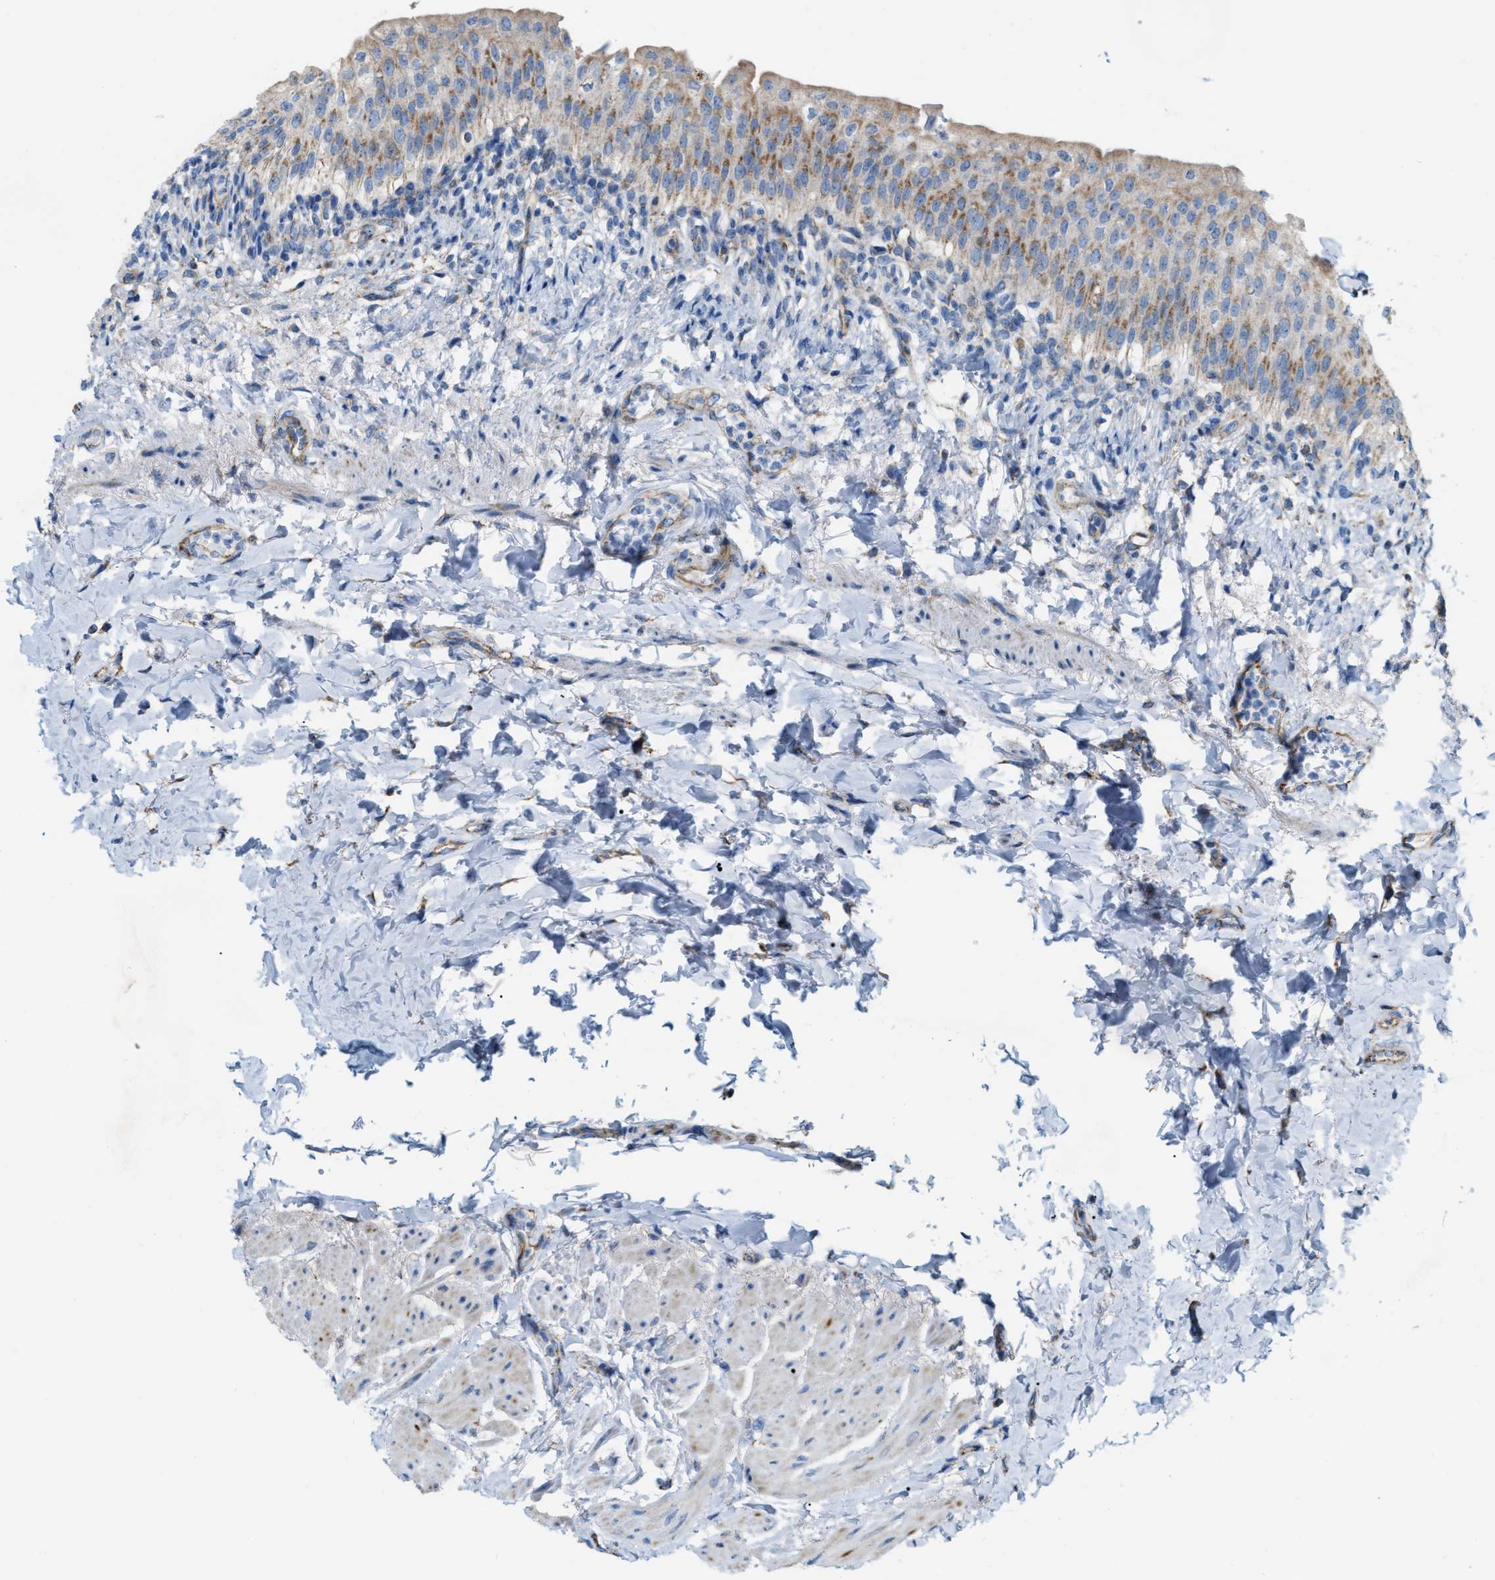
{"staining": {"intensity": "moderate", "quantity": "25%-75%", "location": "cytoplasmic/membranous"}, "tissue": "urinary bladder", "cell_type": "Urothelial cells", "image_type": "normal", "snomed": [{"axis": "morphology", "description": "Normal tissue, NOS"}, {"axis": "topography", "description": "Urinary bladder"}], "caption": "Immunohistochemistry (IHC) (DAB) staining of normal urinary bladder demonstrates moderate cytoplasmic/membranous protein positivity in about 25%-75% of urothelial cells. The protein of interest is stained brown, and the nuclei are stained in blue (DAB (3,3'-diaminobenzidine) IHC with brightfield microscopy, high magnification).", "gene": "JADE1", "patient": {"sex": "female", "age": 60}}